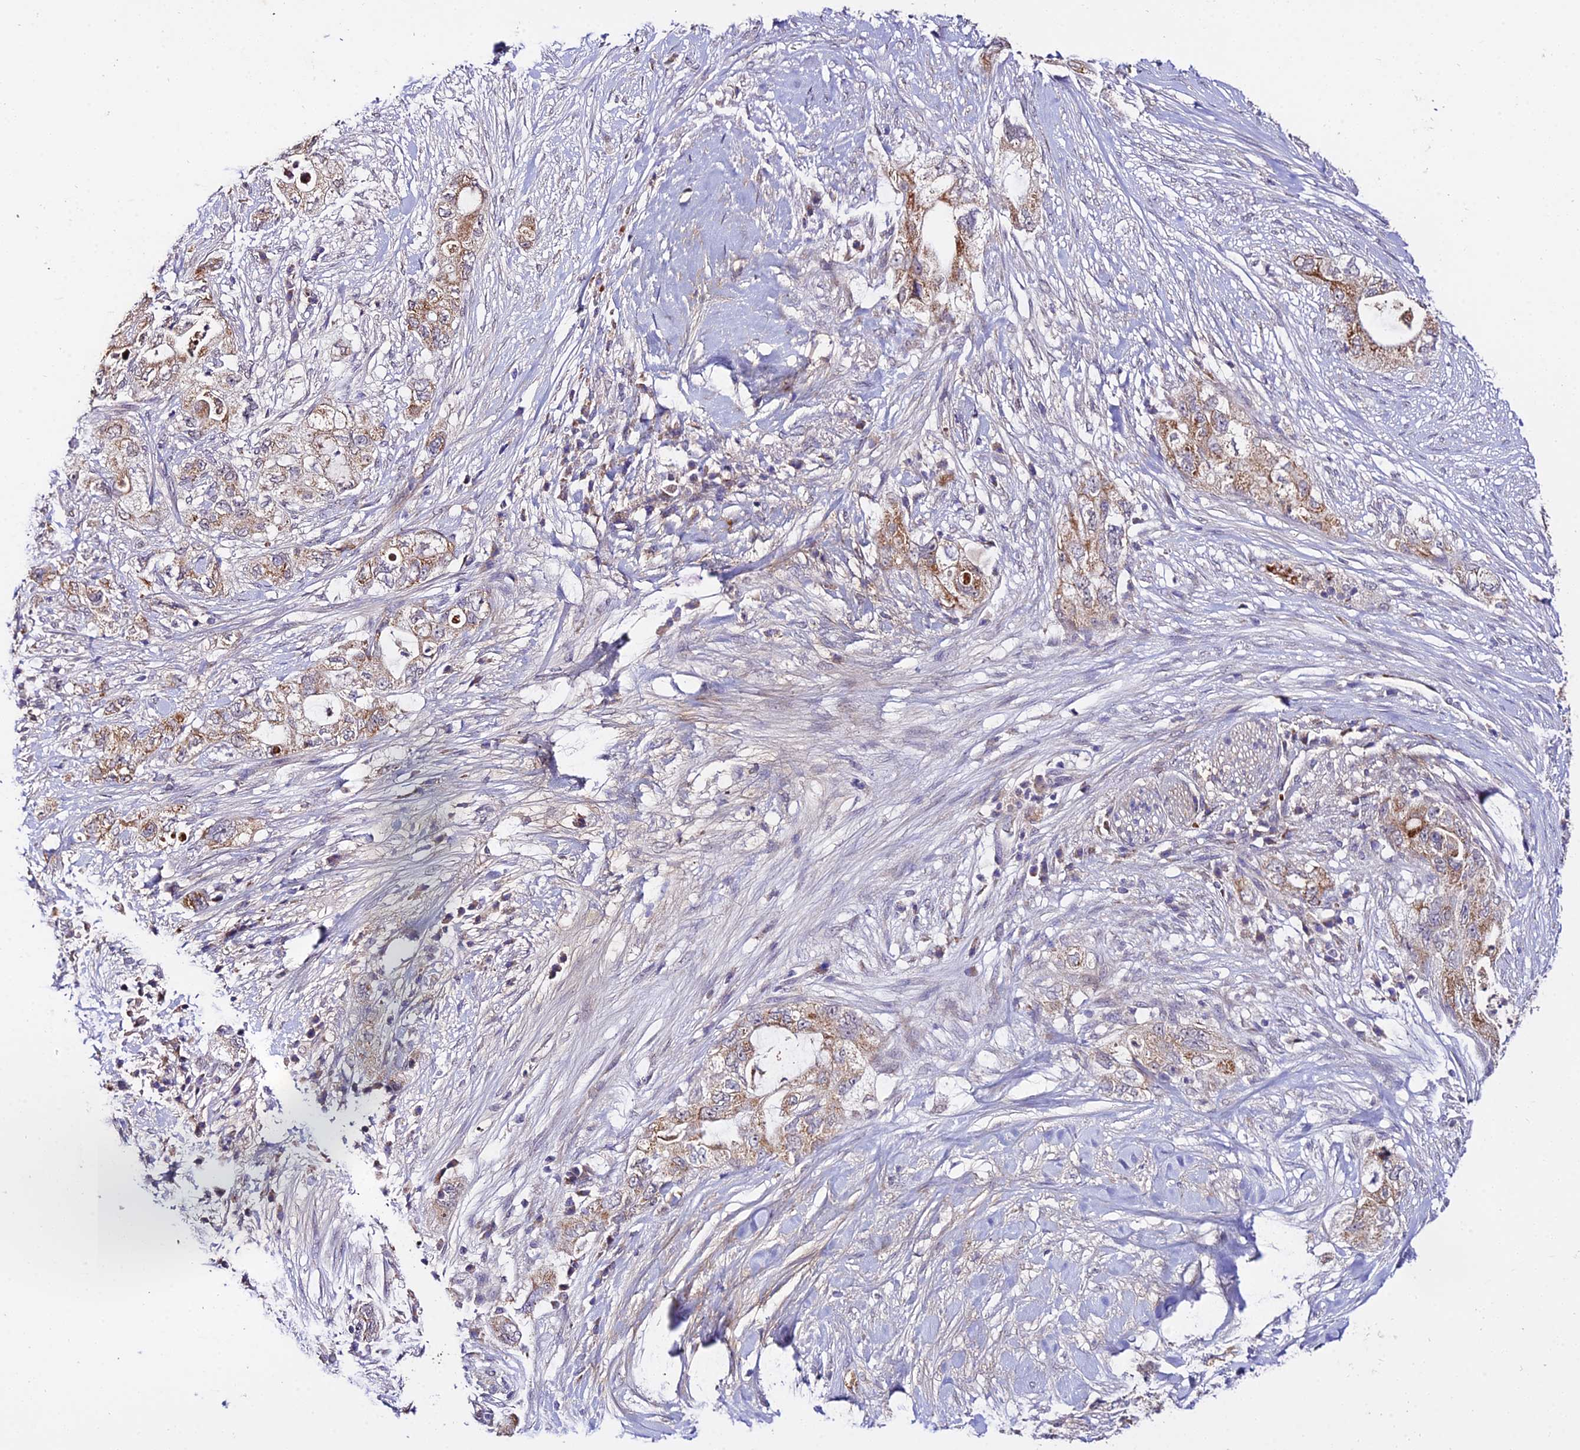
{"staining": {"intensity": "moderate", "quantity": "25%-75%", "location": "cytoplasmic/membranous"}, "tissue": "pancreatic cancer", "cell_type": "Tumor cells", "image_type": "cancer", "snomed": [{"axis": "morphology", "description": "Adenocarcinoma, NOS"}, {"axis": "topography", "description": "Pancreas"}], "caption": "A brown stain shows moderate cytoplasmic/membranous expression of a protein in human pancreatic adenocarcinoma tumor cells.", "gene": "WDR5B", "patient": {"sex": "female", "age": 73}}